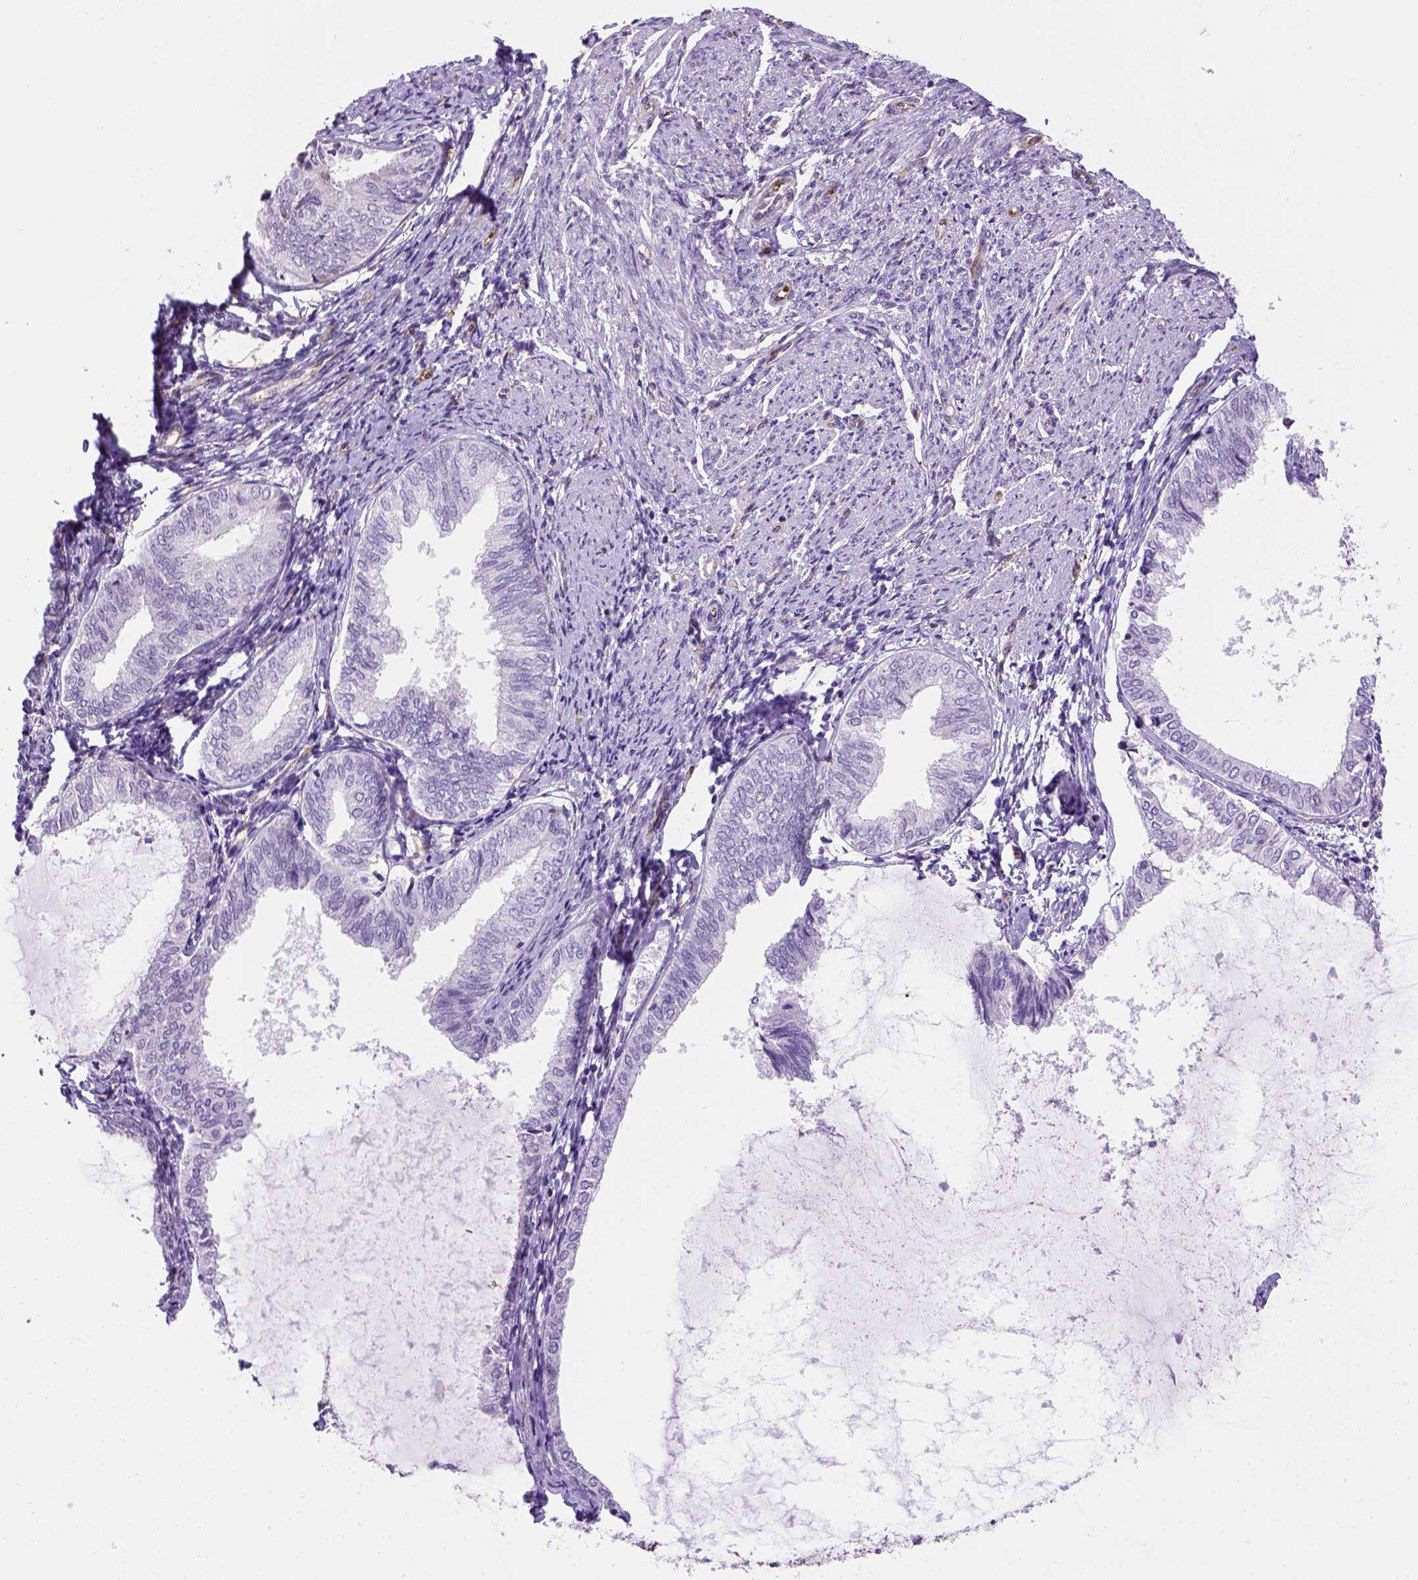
{"staining": {"intensity": "negative", "quantity": "none", "location": "none"}, "tissue": "endometrial cancer", "cell_type": "Tumor cells", "image_type": "cancer", "snomed": [{"axis": "morphology", "description": "Adenocarcinoma, NOS"}, {"axis": "topography", "description": "Endometrium"}], "caption": "Tumor cells show no significant protein staining in adenocarcinoma (endometrial).", "gene": "KAZN", "patient": {"sex": "female", "age": 68}}